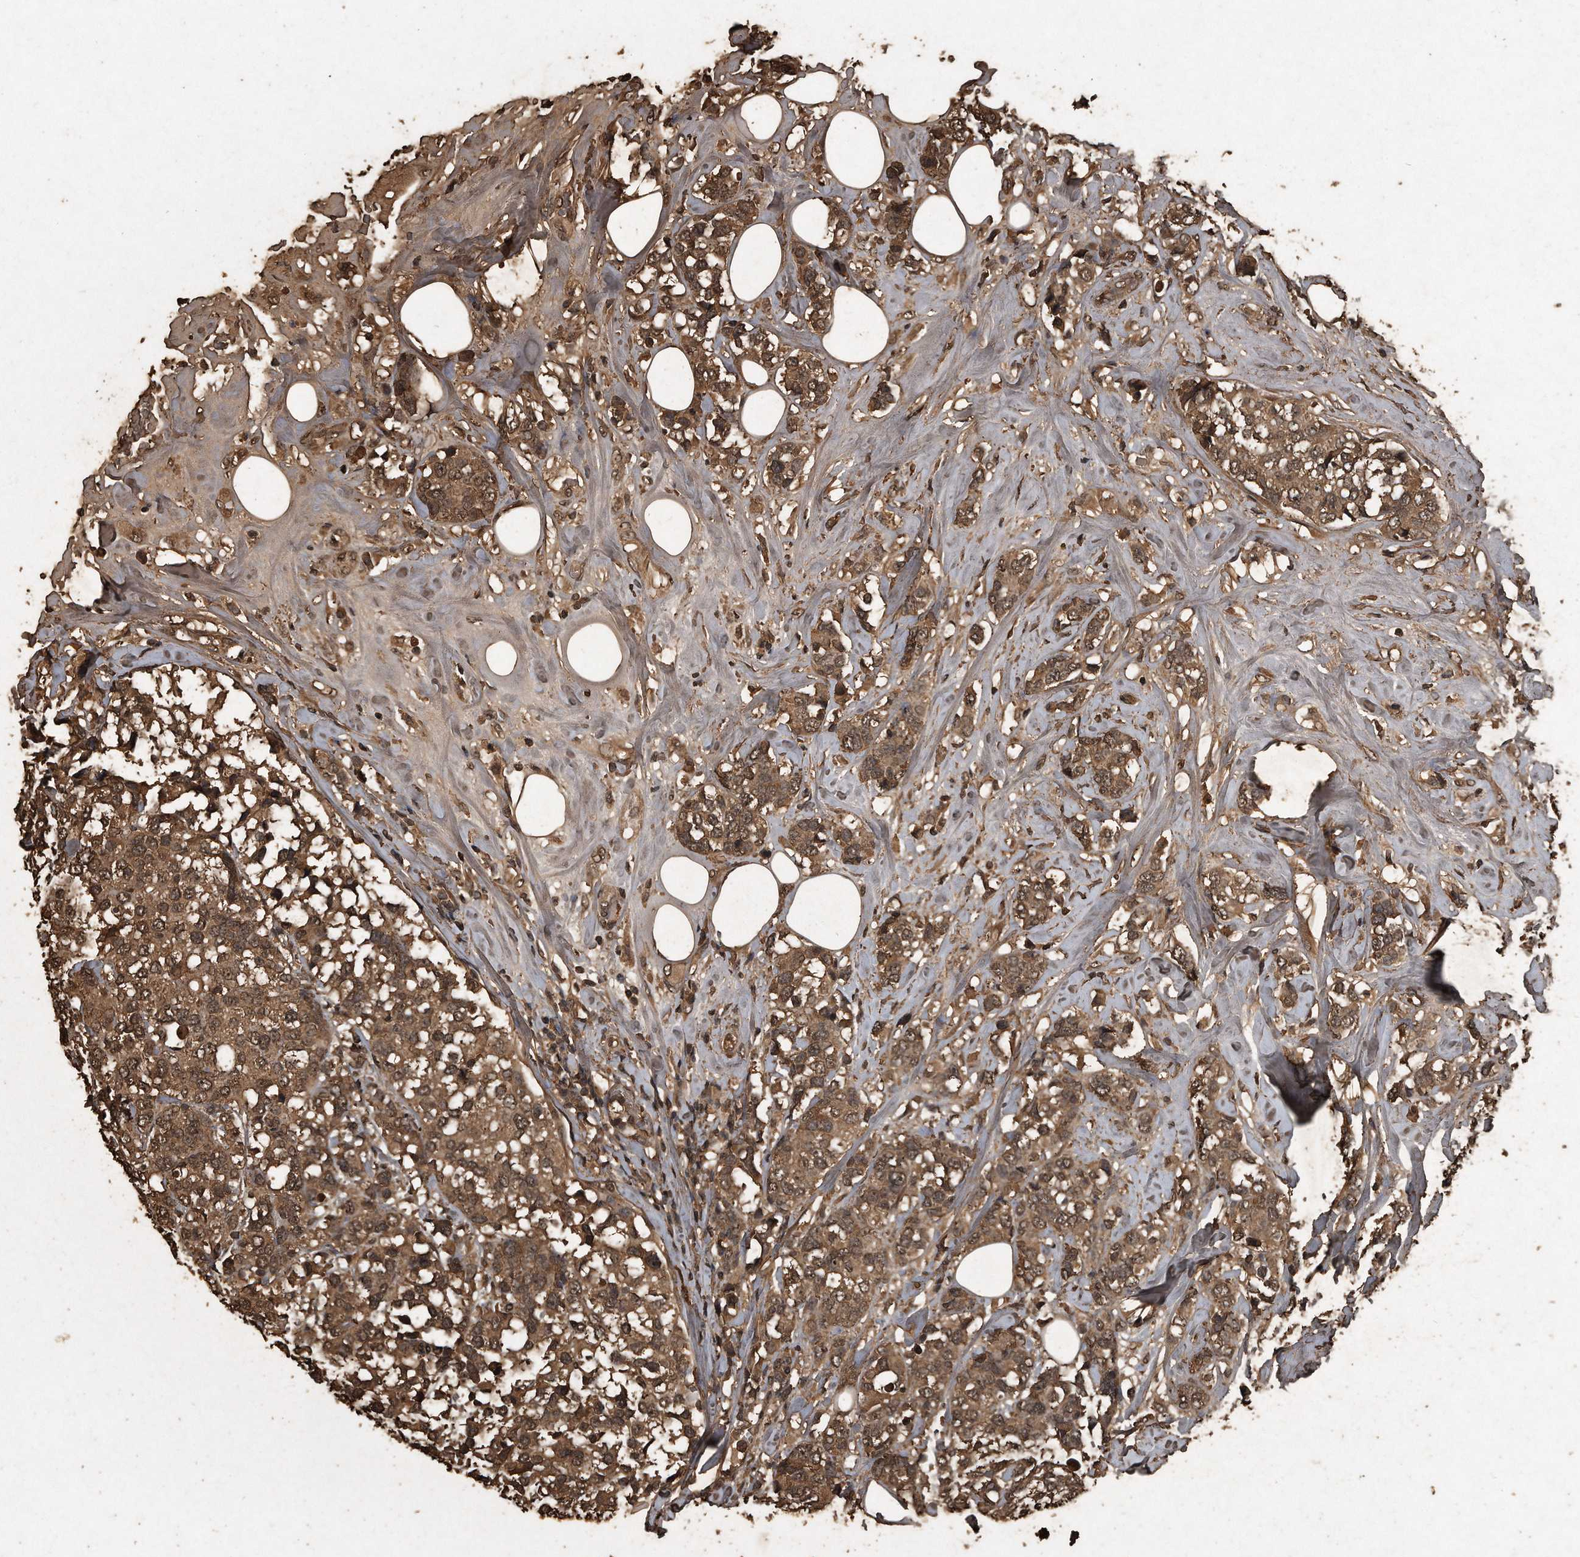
{"staining": {"intensity": "moderate", "quantity": ">75%", "location": "cytoplasmic/membranous,nuclear"}, "tissue": "breast cancer", "cell_type": "Tumor cells", "image_type": "cancer", "snomed": [{"axis": "morphology", "description": "Lobular carcinoma"}, {"axis": "topography", "description": "Breast"}], "caption": "Breast cancer stained for a protein exhibits moderate cytoplasmic/membranous and nuclear positivity in tumor cells.", "gene": "CFLAR", "patient": {"sex": "female", "age": 59}}